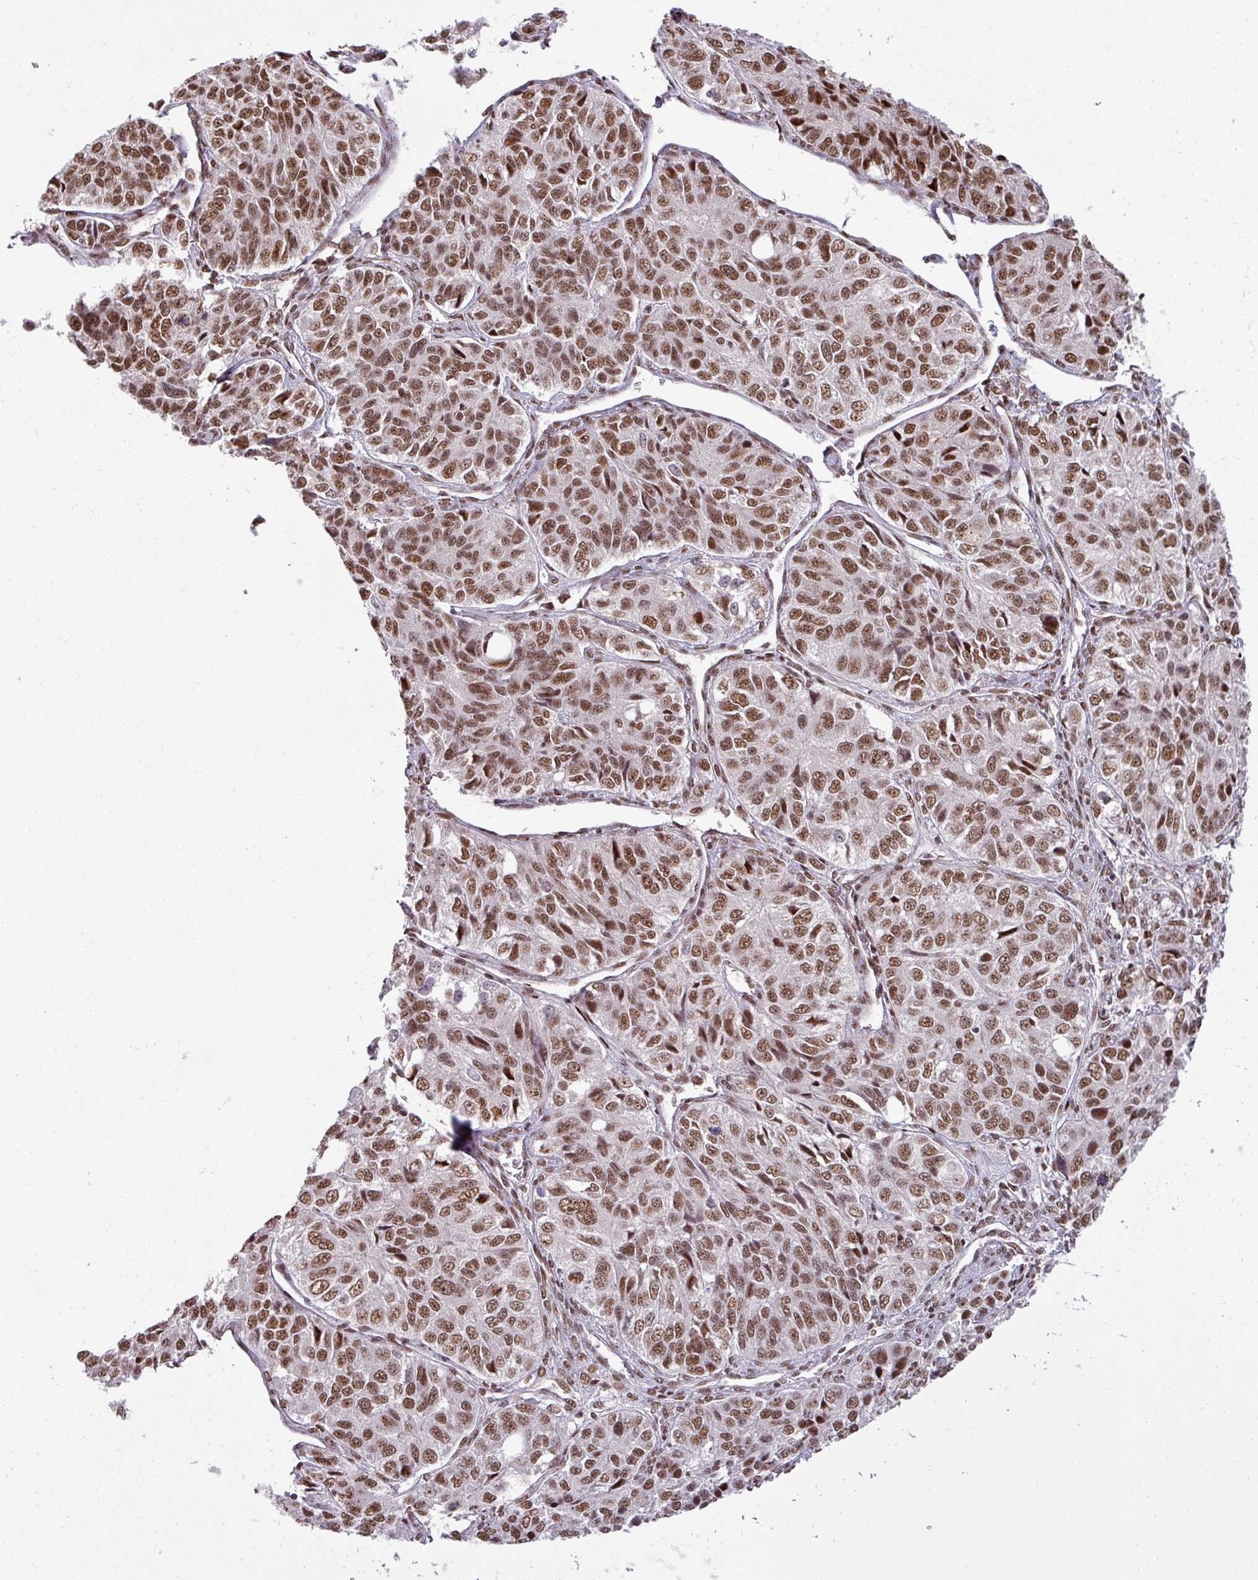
{"staining": {"intensity": "moderate", "quantity": ">75%", "location": "nuclear"}, "tissue": "ovarian cancer", "cell_type": "Tumor cells", "image_type": "cancer", "snomed": [{"axis": "morphology", "description": "Carcinoma, endometroid"}, {"axis": "topography", "description": "Ovary"}], "caption": "A medium amount of moderate nuclear staining is identified in approximately >75% of tumor cells in ovarian endometroid carcinoma tissue.", "gene": "PTPN20", "patient": {"sex": "female", "age": 51}}